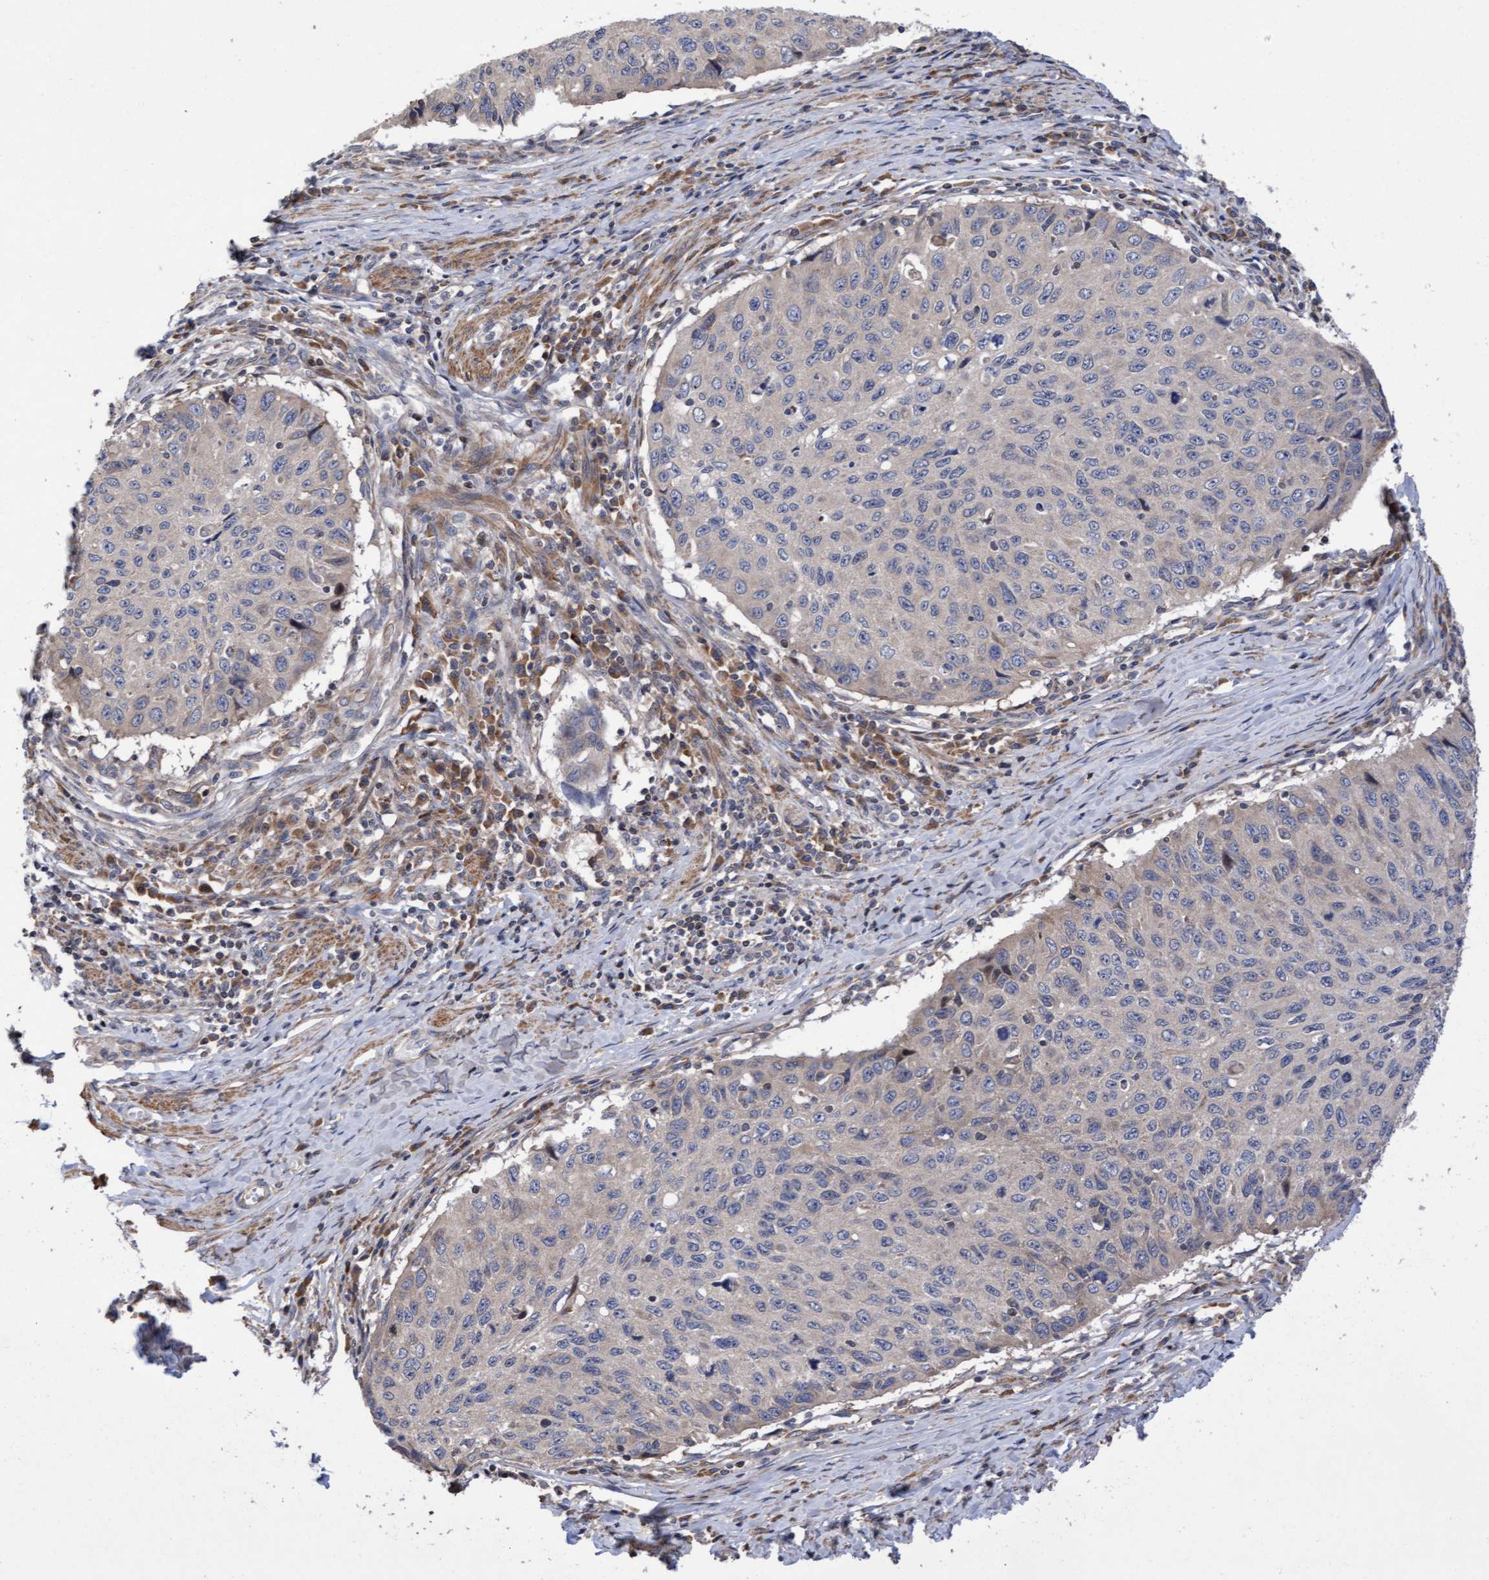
{"staining": {"intensity": "negative", "quantity": "none", "location": "none"}, "tissue": "cervical cancer", "cell_type": "Tumor cells", "image_type": "cancer", "snomed": [{"axis": "morphology", "description": "Squamous cell carcinoma, NOS"}, {"axis": "topography", "description": "Cervix"}], "caption": "There is no significant staining in tumor cells of cervical cancer. Nuclei are stained in blue.", "gene": "ELP5", "patient": {"sex": "female", "age": 53}}